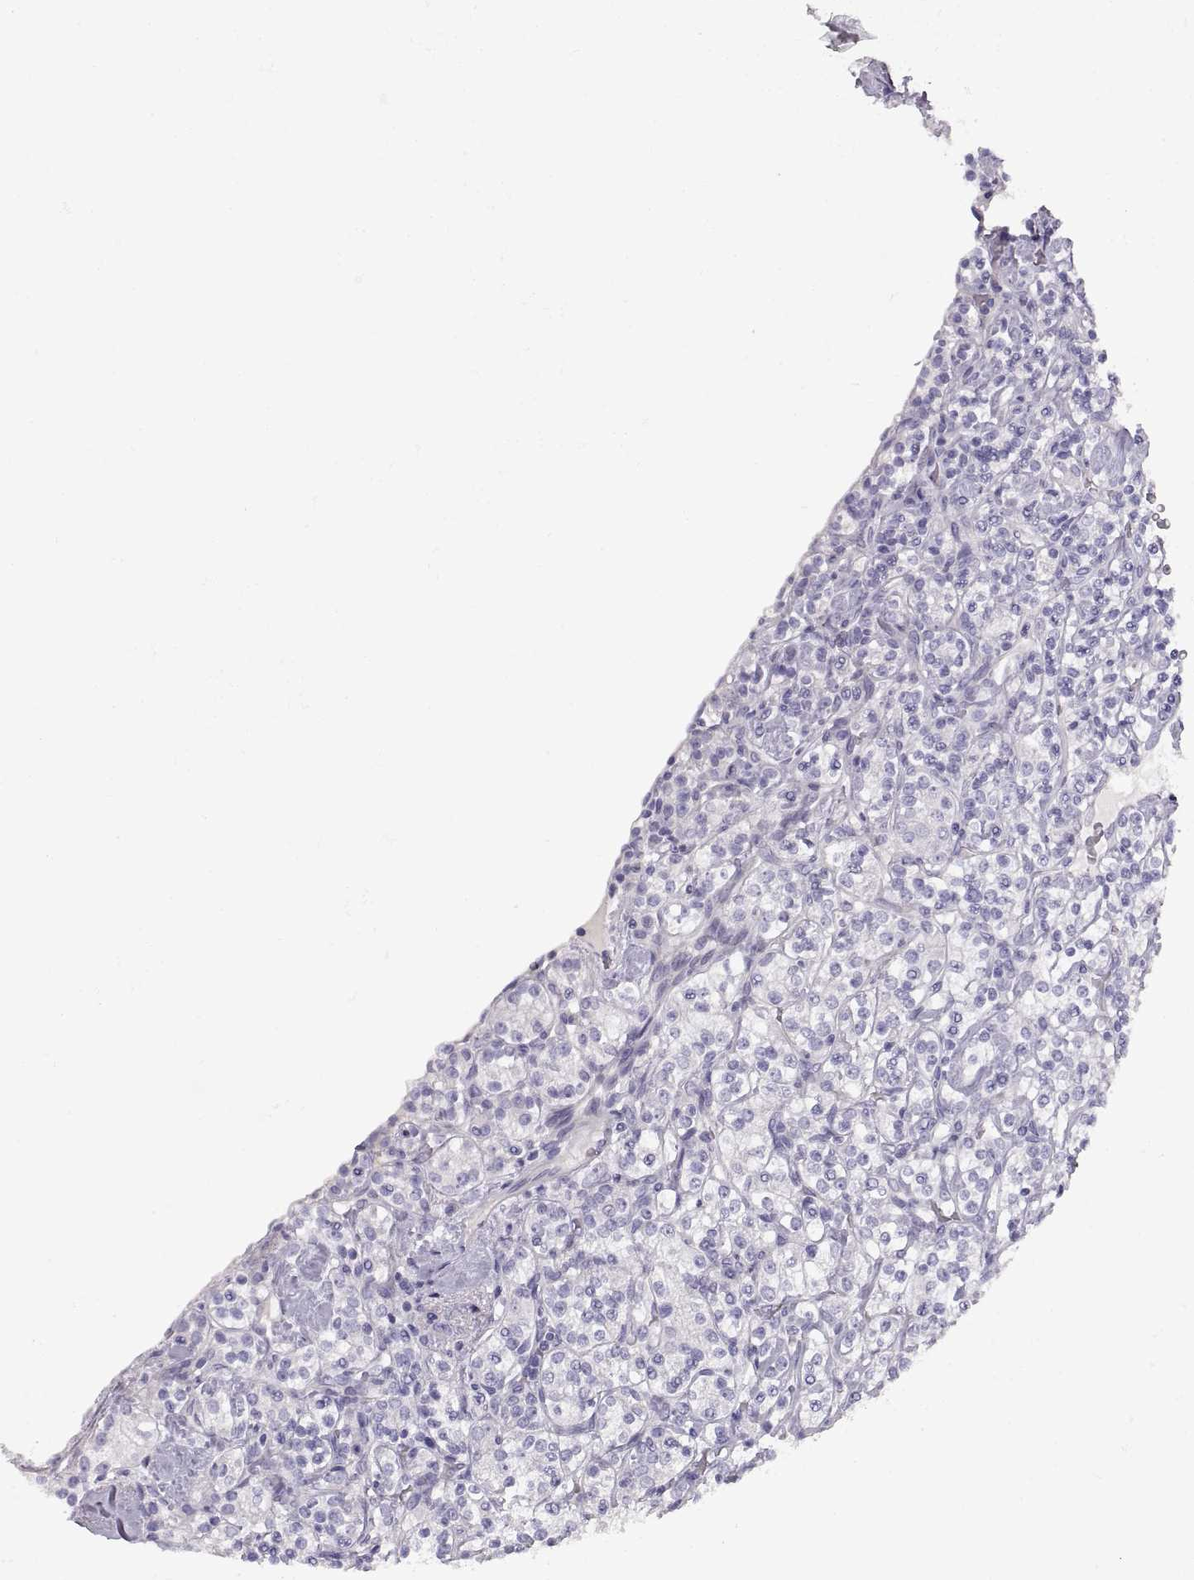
{"staining": {"intensity": "negative", "quantity": "none", "location": "none"}, "tissue": "renal cancer", "cell_type": "Tumor cells", "image_type": "cancer", "snomed": [{"axis": "morphology", "description": "Adenocarcinoma, NOS"}, {"axis": "topography", "description": "Kidney"}], "caption": "A high-resolution micrograph shows immunohistochemistry staining of renal cancer, which demonstrates no significant expression in tumor cells.", "gene": "CRYBB3", "patient": {"sex": "male", "age": 77}}